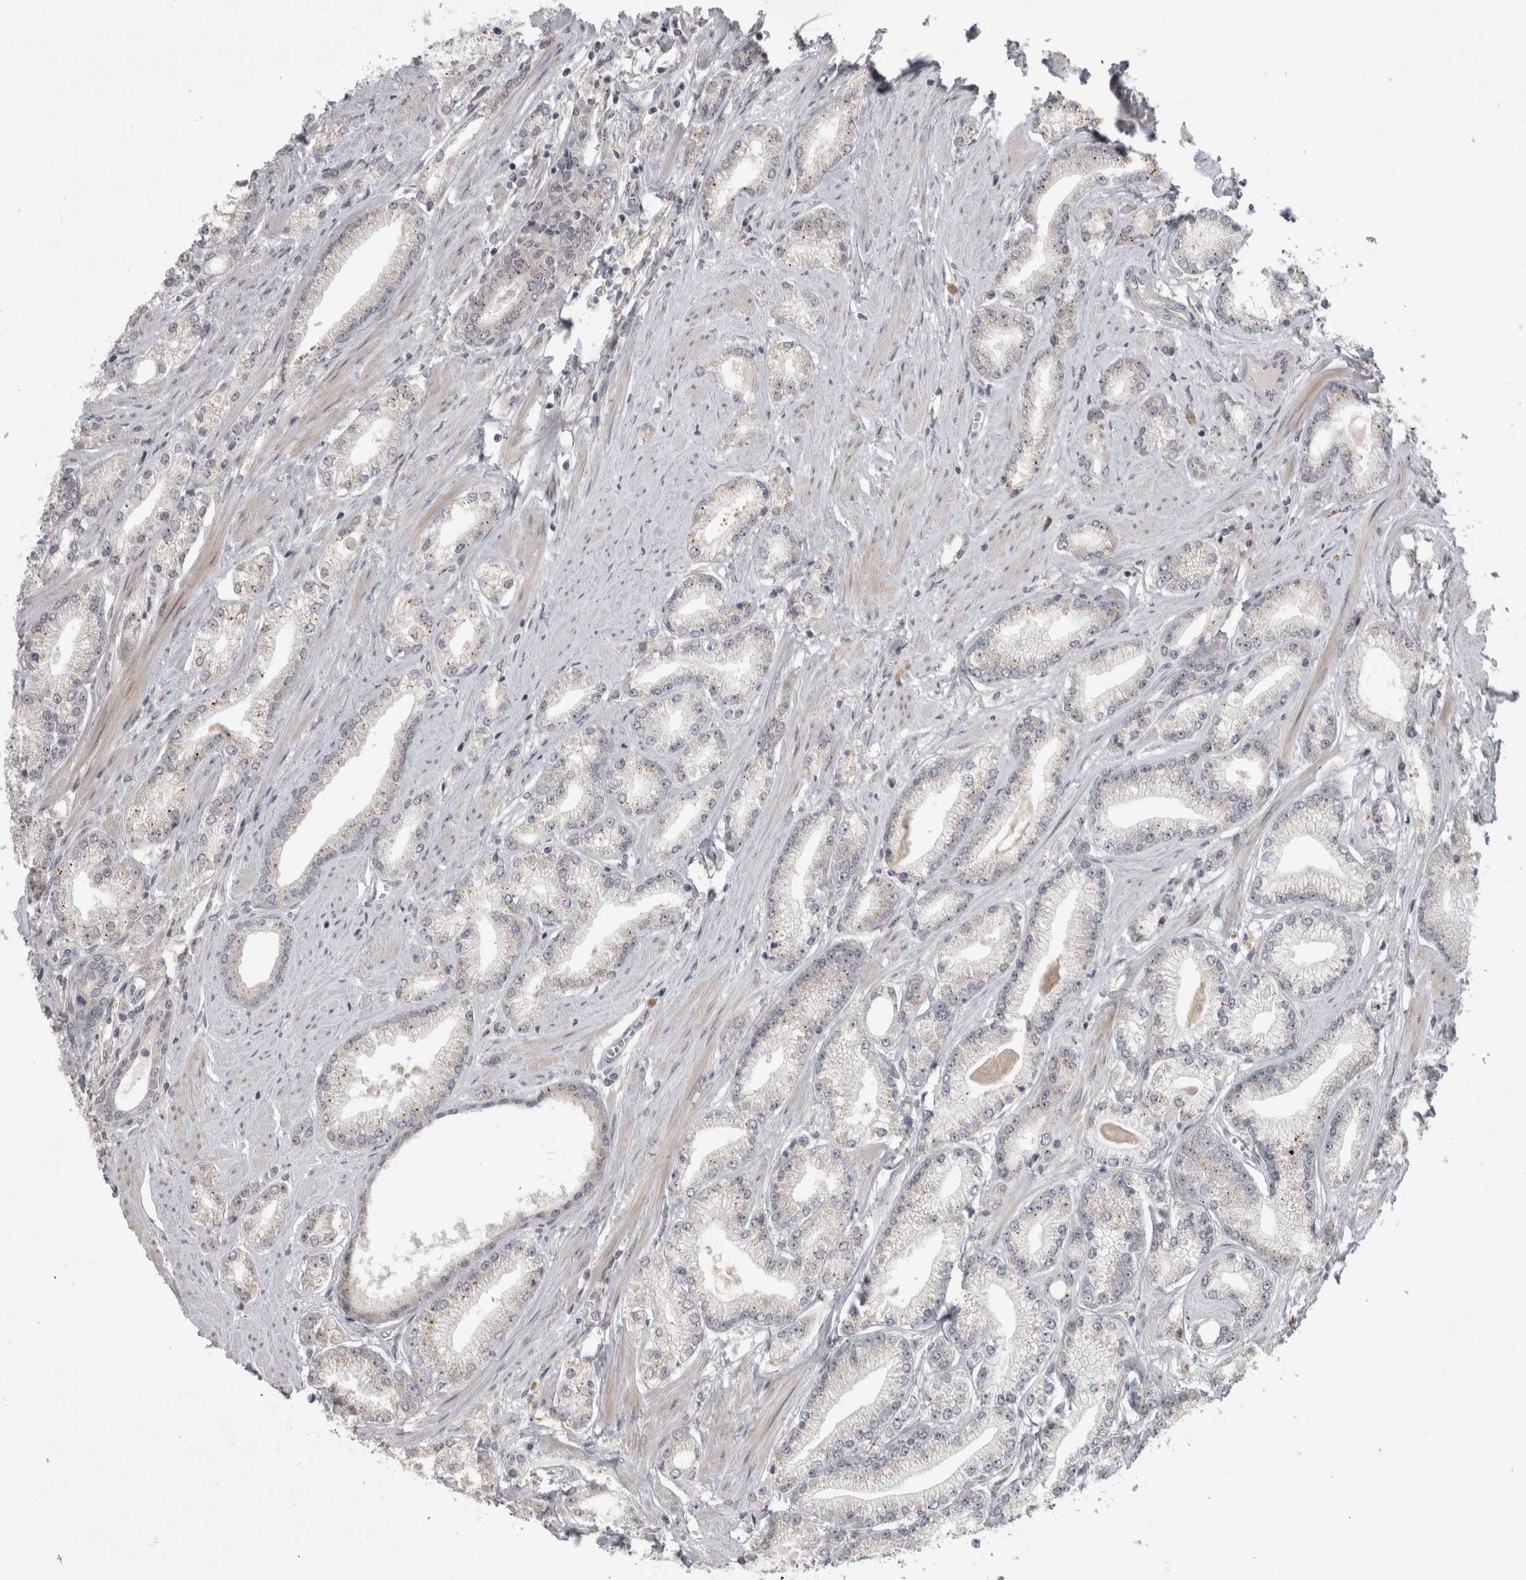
{"staining": {"intensity": "negative", "quantity": "none", "location": "none"}, "tissue": "prostate cancer", "cell_type": "Tumor cells", "image_type": "cancer", "snomed": [{"axis": "morphology", "description": "Adenocarcinoma, Low grade"}, {"axis": "topography", "description": "Prostate"}], "caption": "Immunohistochemical staining of prostate cancer reveals no significant positivity in tumor cells.", "gene": "MTBP", "patient": {"sex": "male", "age": 62}}